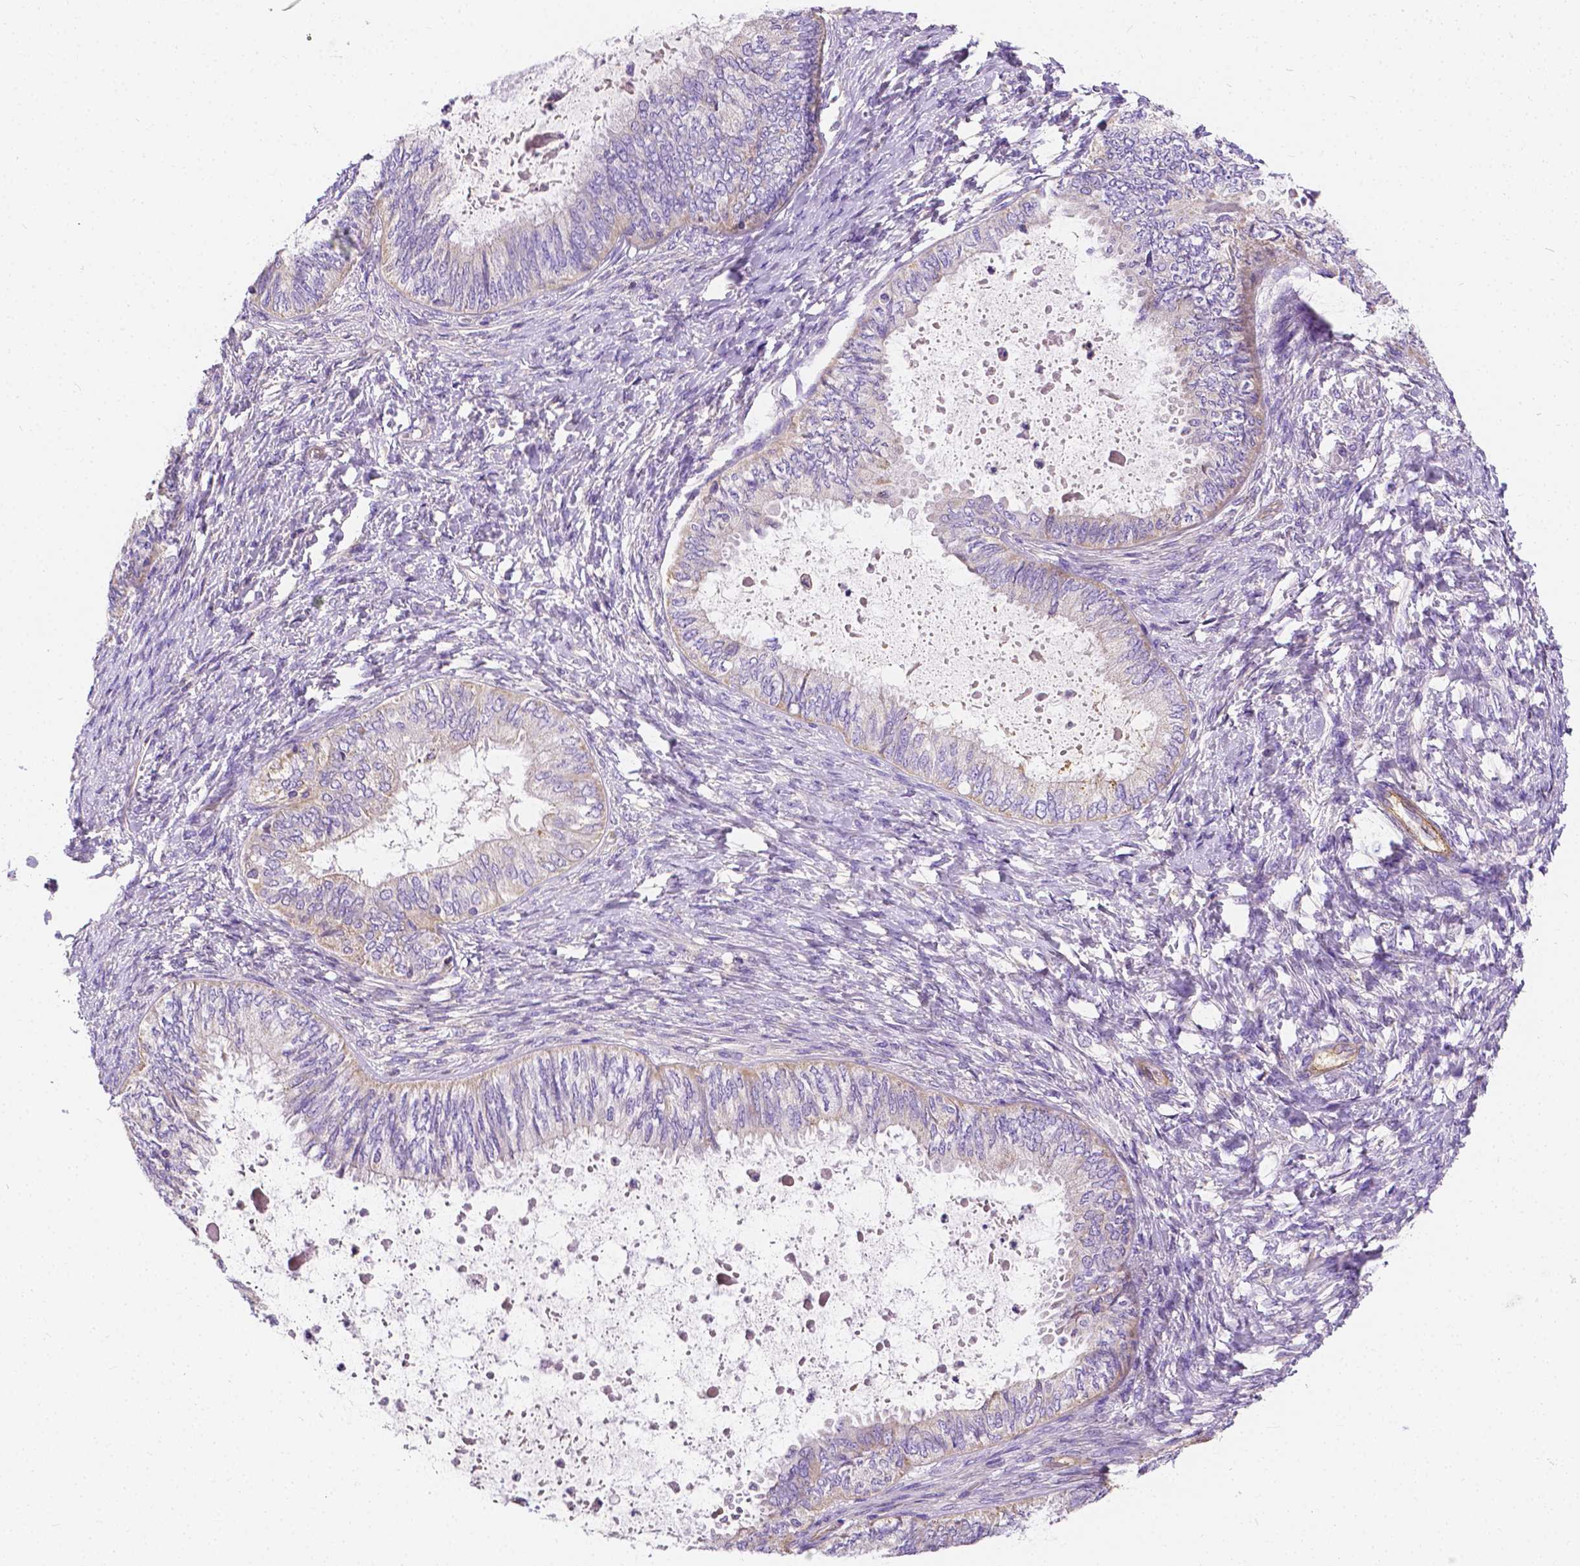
{"staining": {"intensity": "negative", "quantity": "none", "location": "none"}, "tissue": "ovarian cancer", "cell_type": "Tumor cells", "image_type": "cancer", "snomed": [{"axis": "morphology", "description": "Carcinoma, endometroid"}, {"axis": "topography", "description": "Ovary"}], "caption": "There is no significant expression in tumor cells of ovarian cancer (endometroid carcinoma).", "gene": "RAB20", "patient": {"sex": "female", "age": 70}}